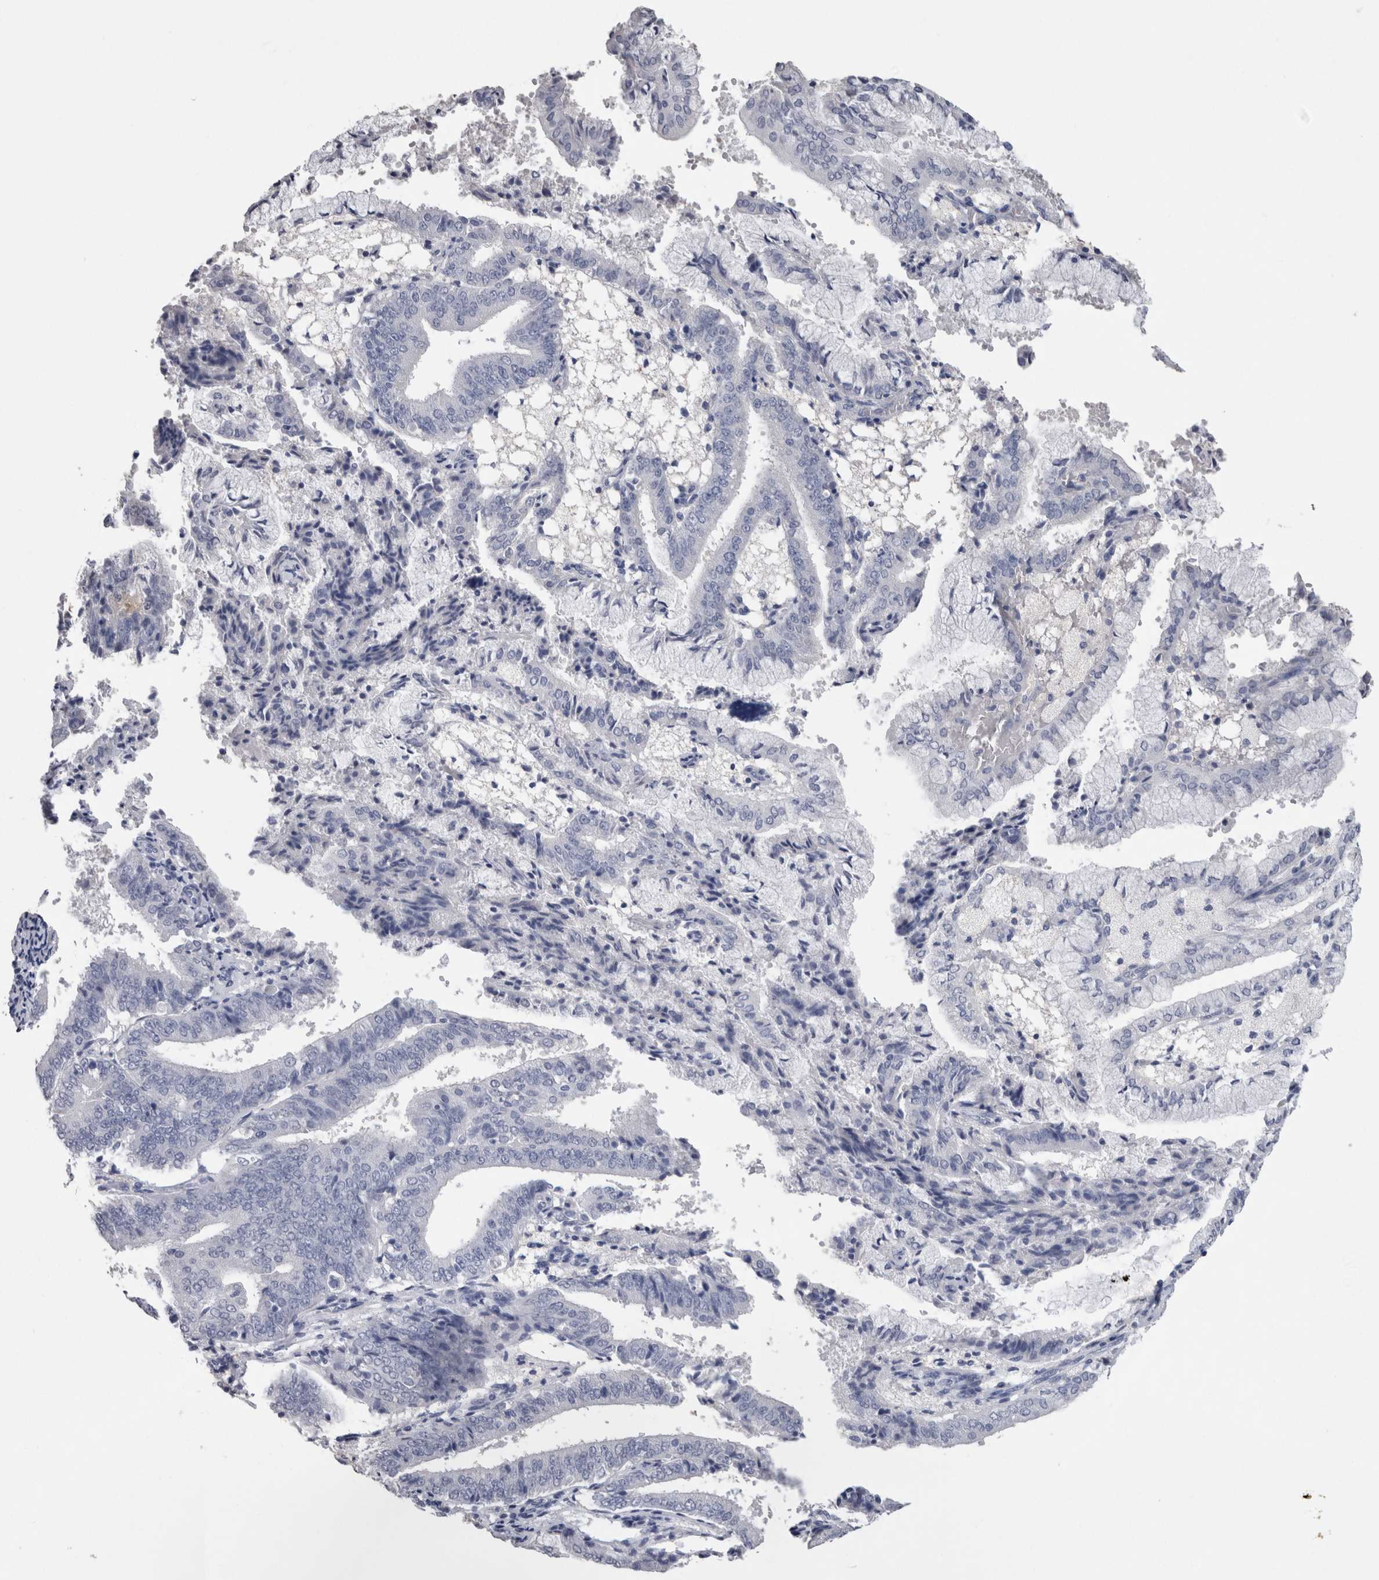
{"staining": {"intensity": "negative", "quantity": "none", "location": "none"}, "tissue": "endometrial cancer", "cell_type": "Tumor cells", "image_type": "cancer", "snomed": [{"axis": "morphology", "description": "Adenocarcinoma, NOS"}, {"axis": "topography", "description": "Endometrium"}], "caption": "DAB (3,3'-diaminobenzidine) immunohistochemical staining of human adenocarcinoma (endometrial) reveals no significant positivity in tumor cells.", "gene": "CA8", "patient": {"sex": "female", "age": 63}}